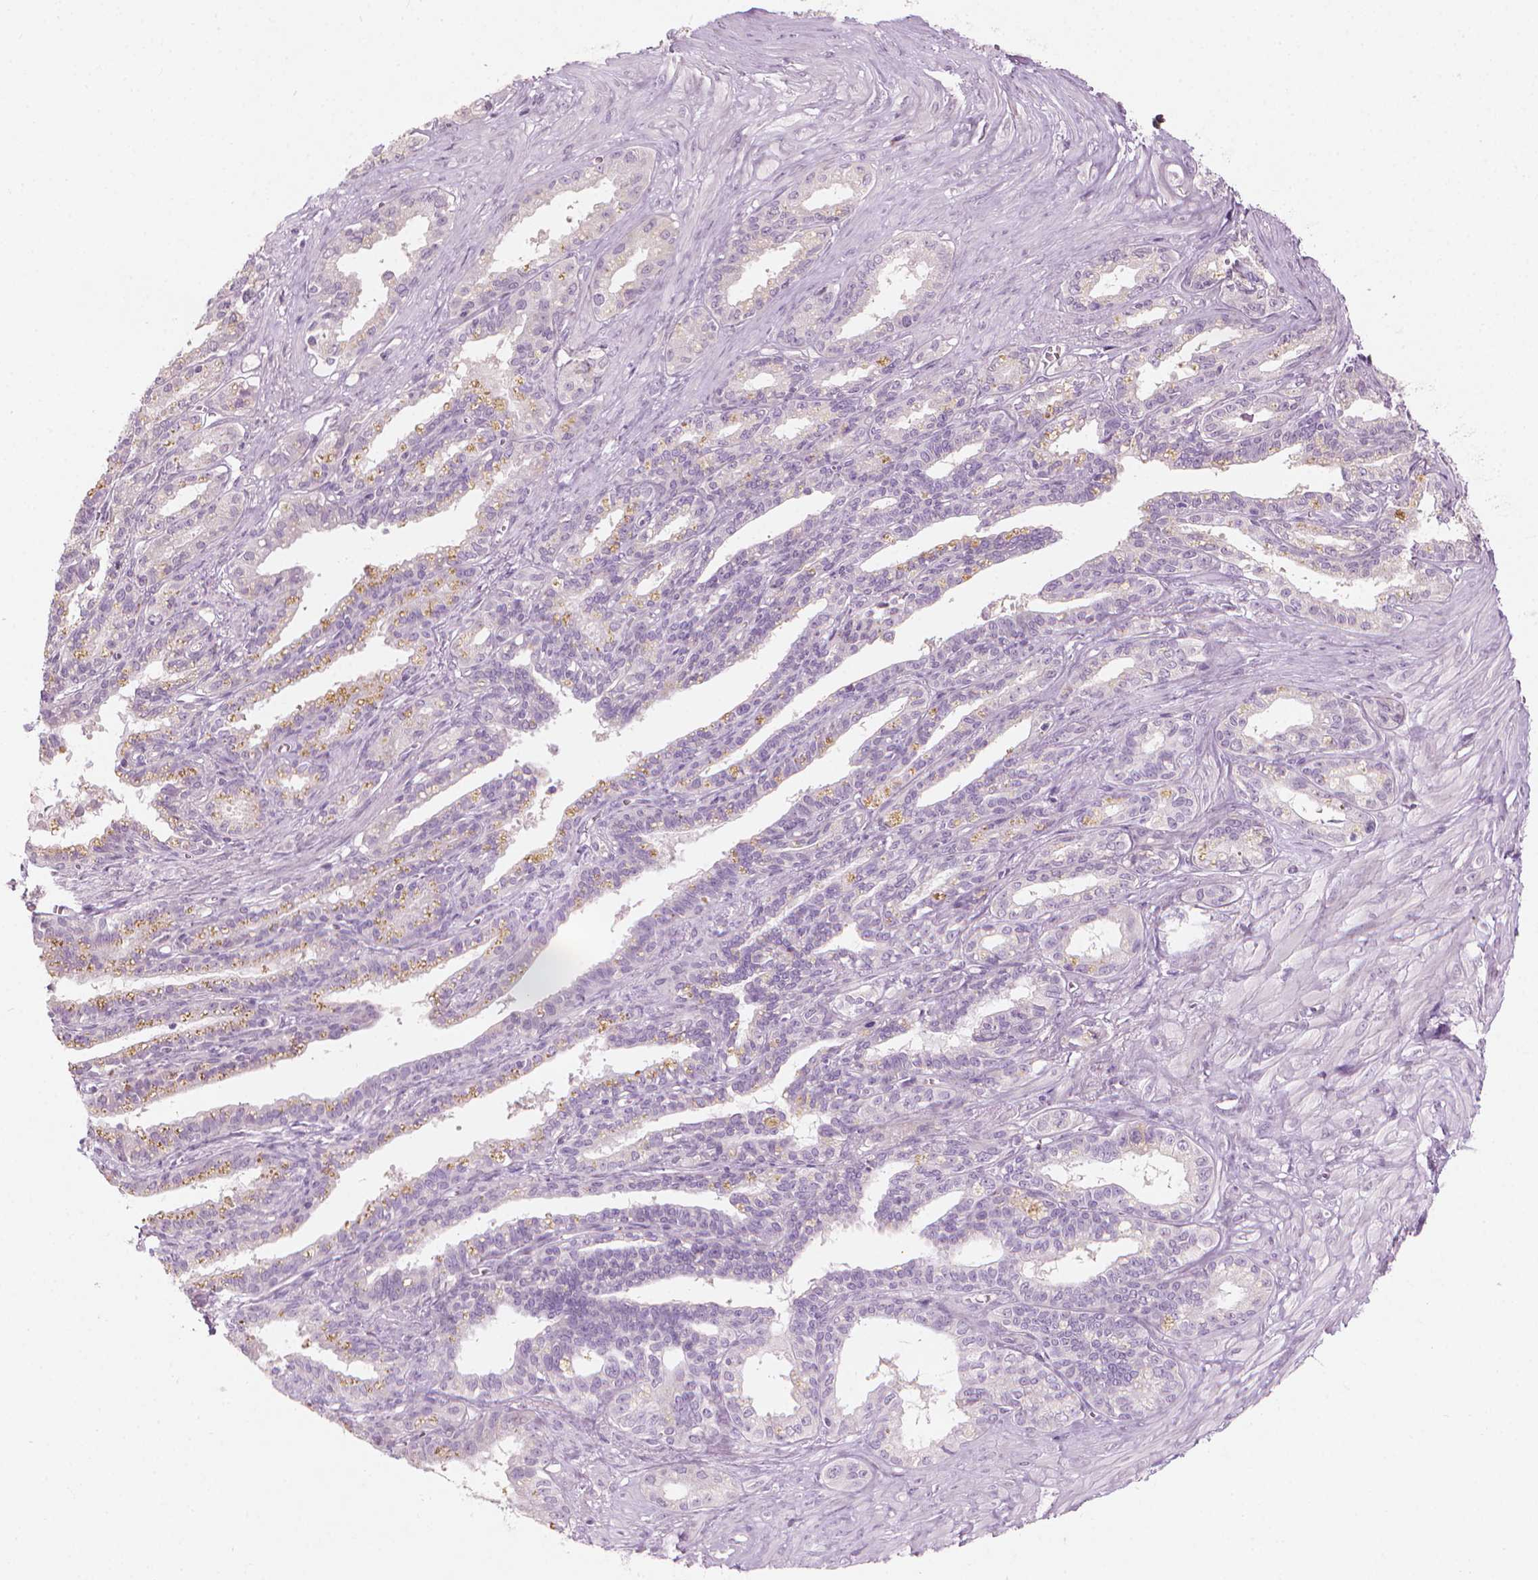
{"staining": {"intensity": "weak", "quantity": "<25%", "location": "cytoplasmic/membranous"}, "tissue": "seminal vesicle", "cell_type": "Glandular cells", "image_type": "normal", "snomed": [{"axis": "morphology", "description": "Normal tissue, NOS"}, {"axis": "morphology", "description": "Urothelial carcinoma, NOS"}, {"axis": "topography", "description": "Urinary bladder"}, {"axis": "topography", "description": "Seminal veicle"}], "caption": "Human seminal vesicle stained for a protein using immunohistochemistry demonstrates no positivity in glandular cells.", "gene": "CFAP126", "patient": {"sex": "male", "age": 76}}